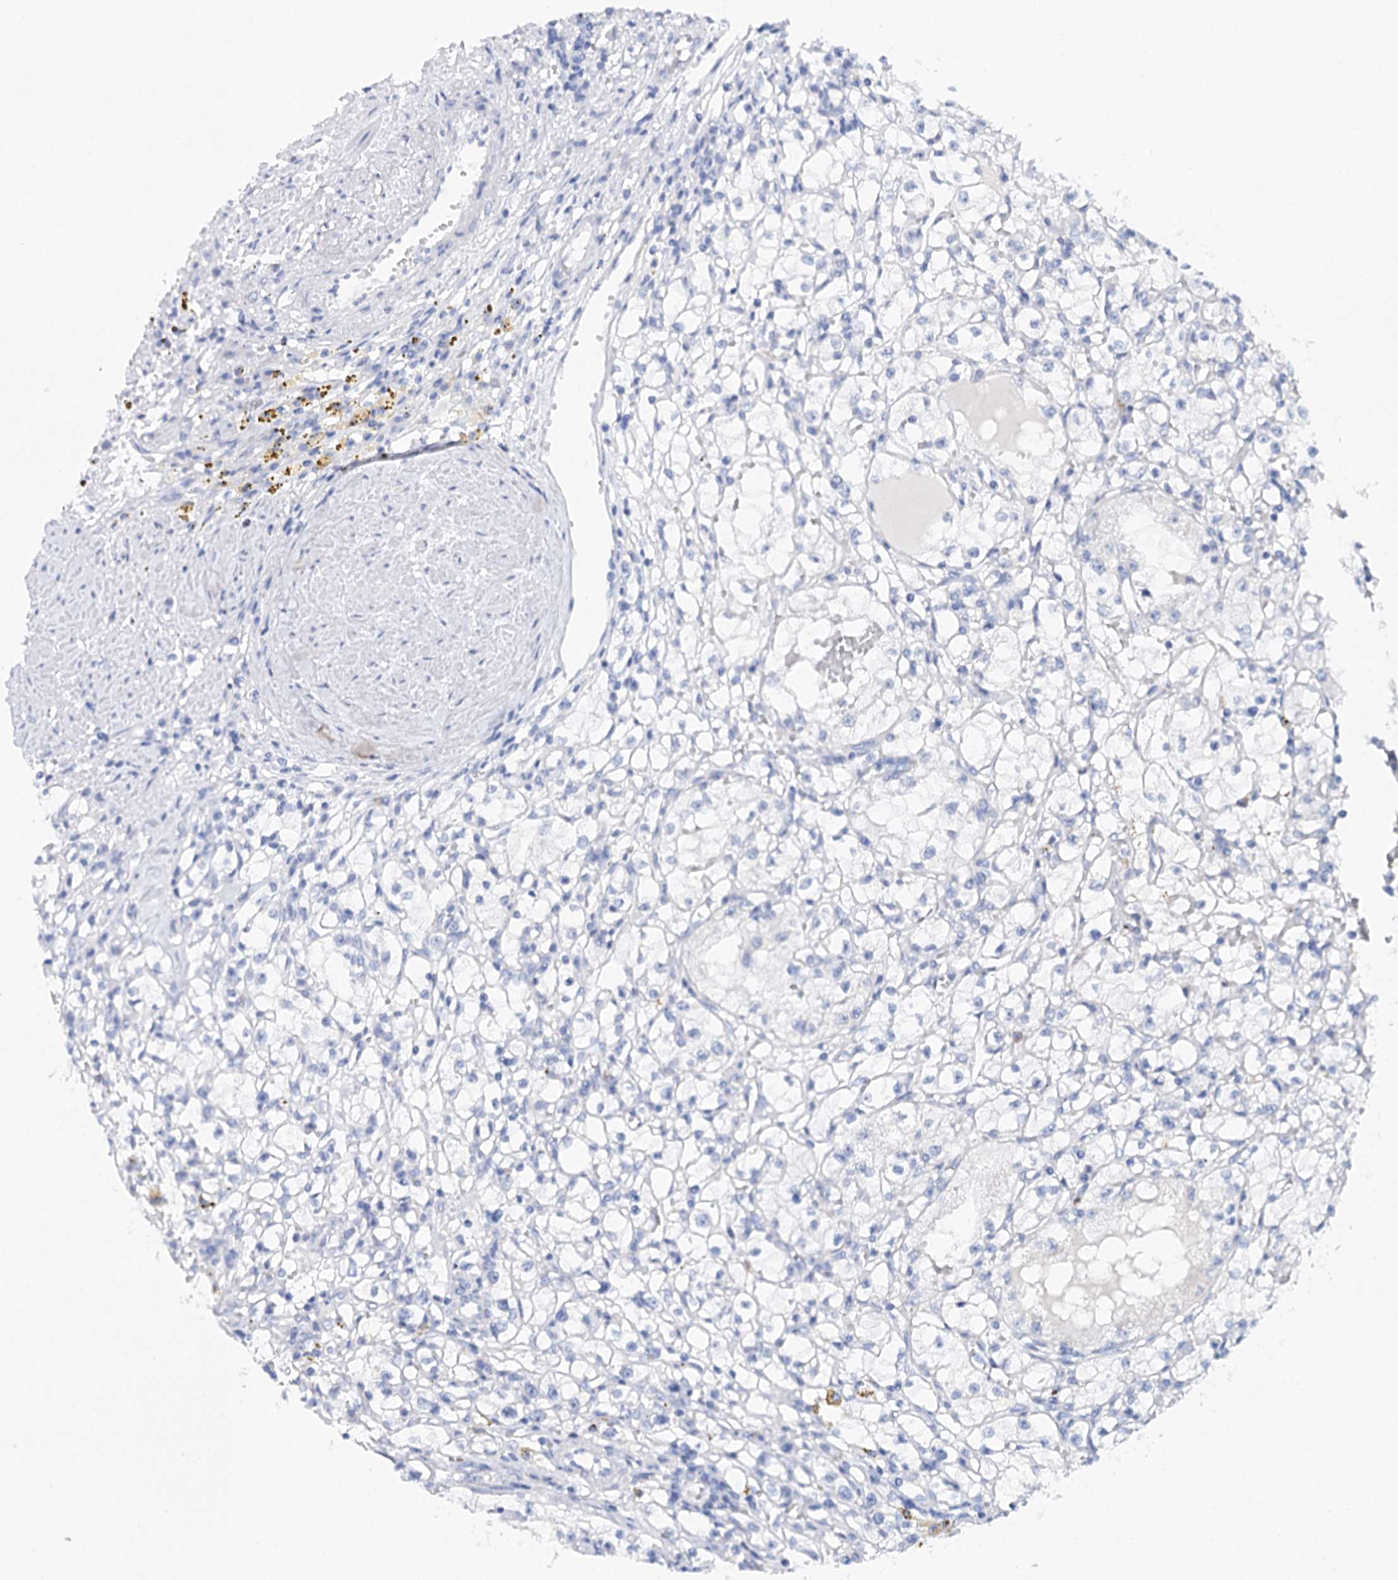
{"staining": {"intensity": "negative", "quantity": "none", "location": "none"}, "tissue": "renal cancer", "cell_type": "Tumor cells", "image_type": "cancer", "snomed": [{"axis": "morphology", "description": "Adenocarcinoma, NOS"}, {"axis": "topography", "description": "Kidney"}], "caption": "A histopathology image of human renal adenocarcinoma is negative for staining in tumor cells.", "gene": "CEACAM8", "patient": {"sex": "male", "age": 56}}